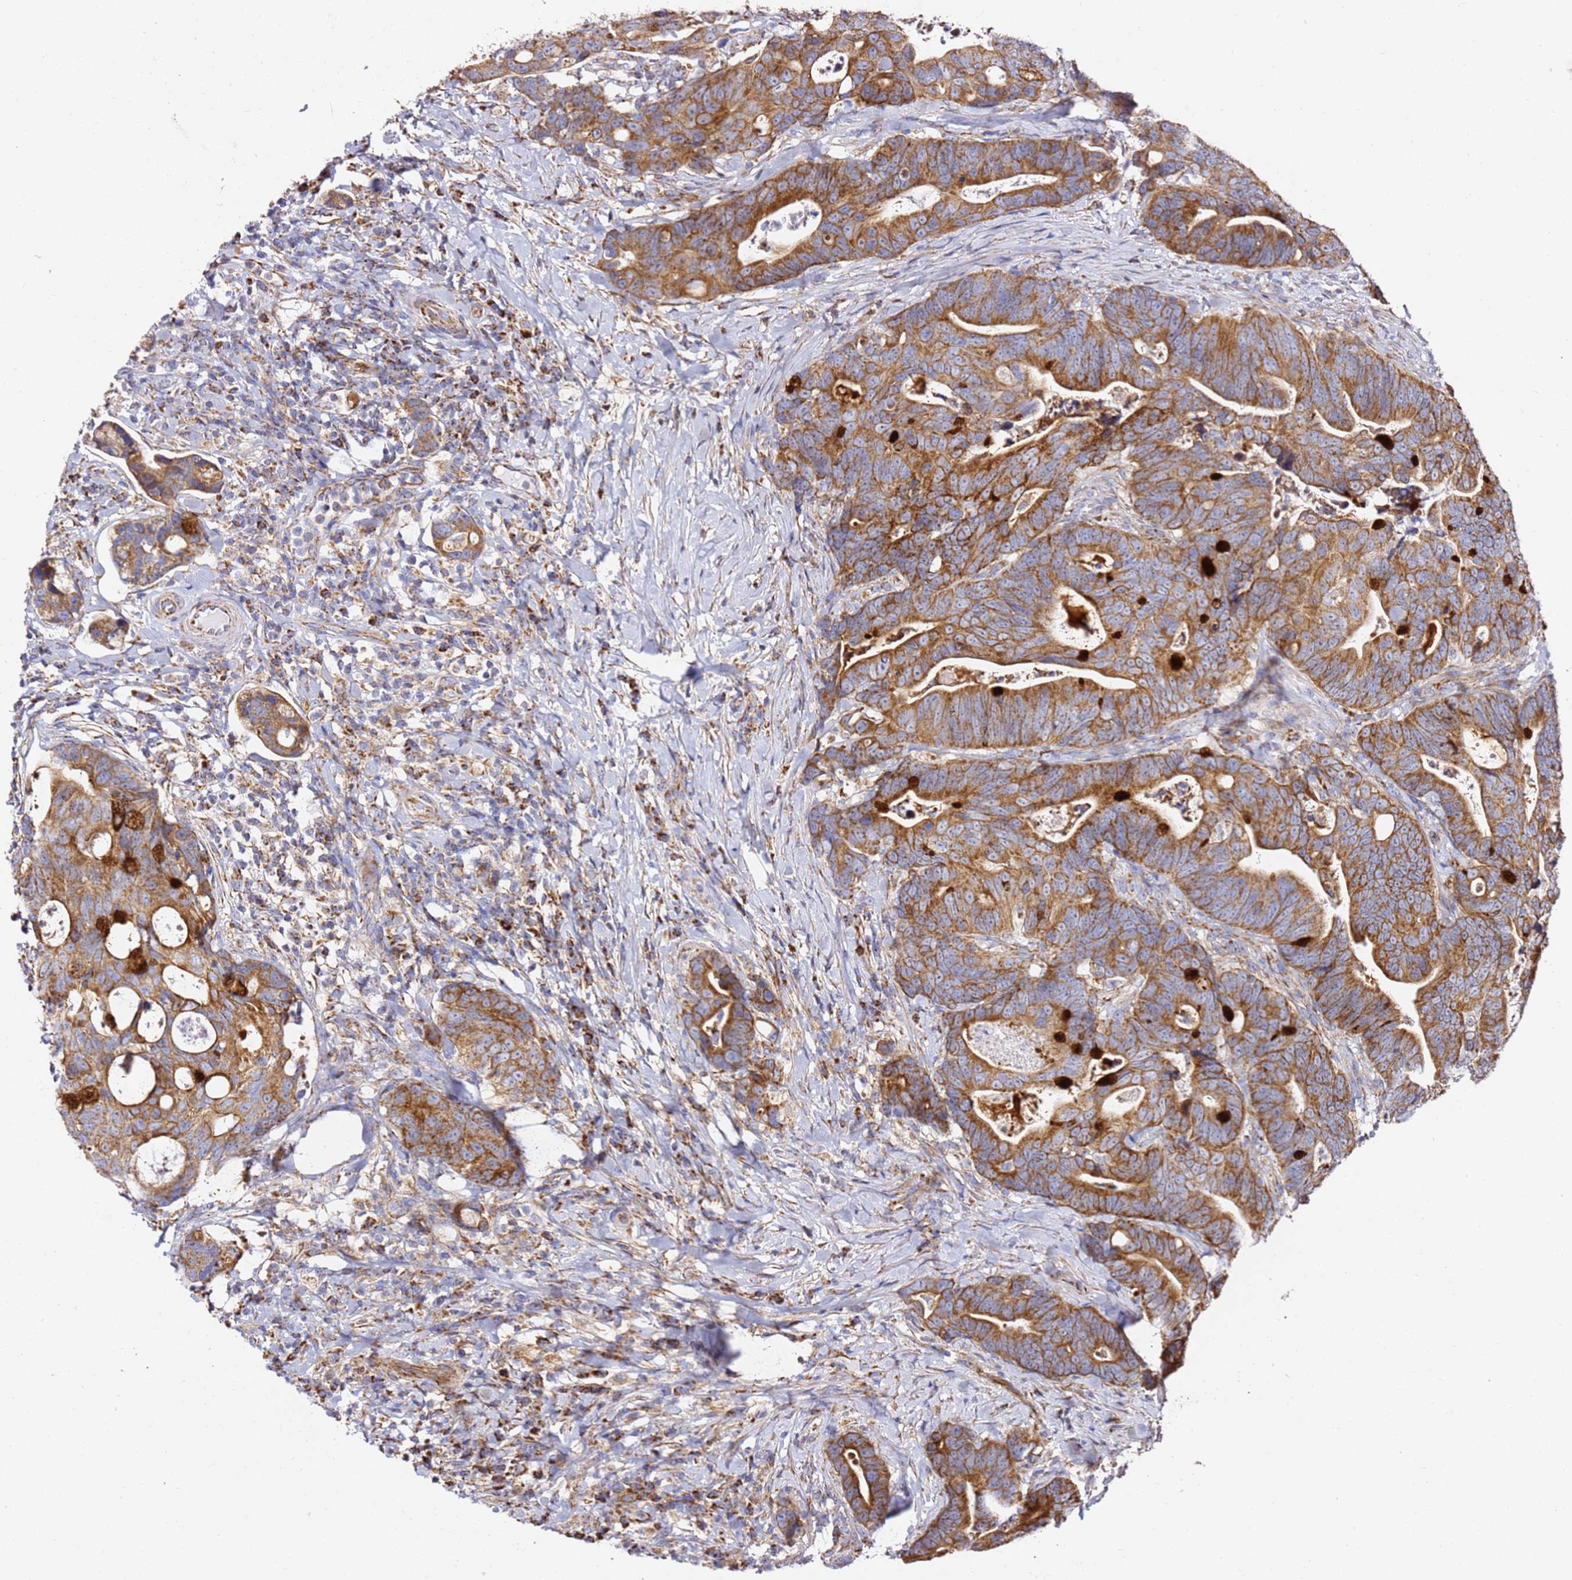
{"staining": {"intensity": "moderate", "quantity": ">75%", "location": "cytoplasmic/membranous"}, "tissue": "colorectal cancer", "cell_type": "Tumor cells", "image_type": "cancer", "snomed": [{"axis": "morphology", "description": "Adenocarcinoma, NOS"}, {"axis": "topography", "description": "Colon"}], "caption": "Immunohistochemistry image of neoplastic tissue: adenocarcinoma (colorectal) stained using IHC reveals medium levels of moderate protein expression localized specifically in the cytoplasmic/membranous of tumor cells, appearing as a cytoplasmic/membranous brown color.", "gene": "NDUFA3", "patient": {"sex": "female", "age": 82}}